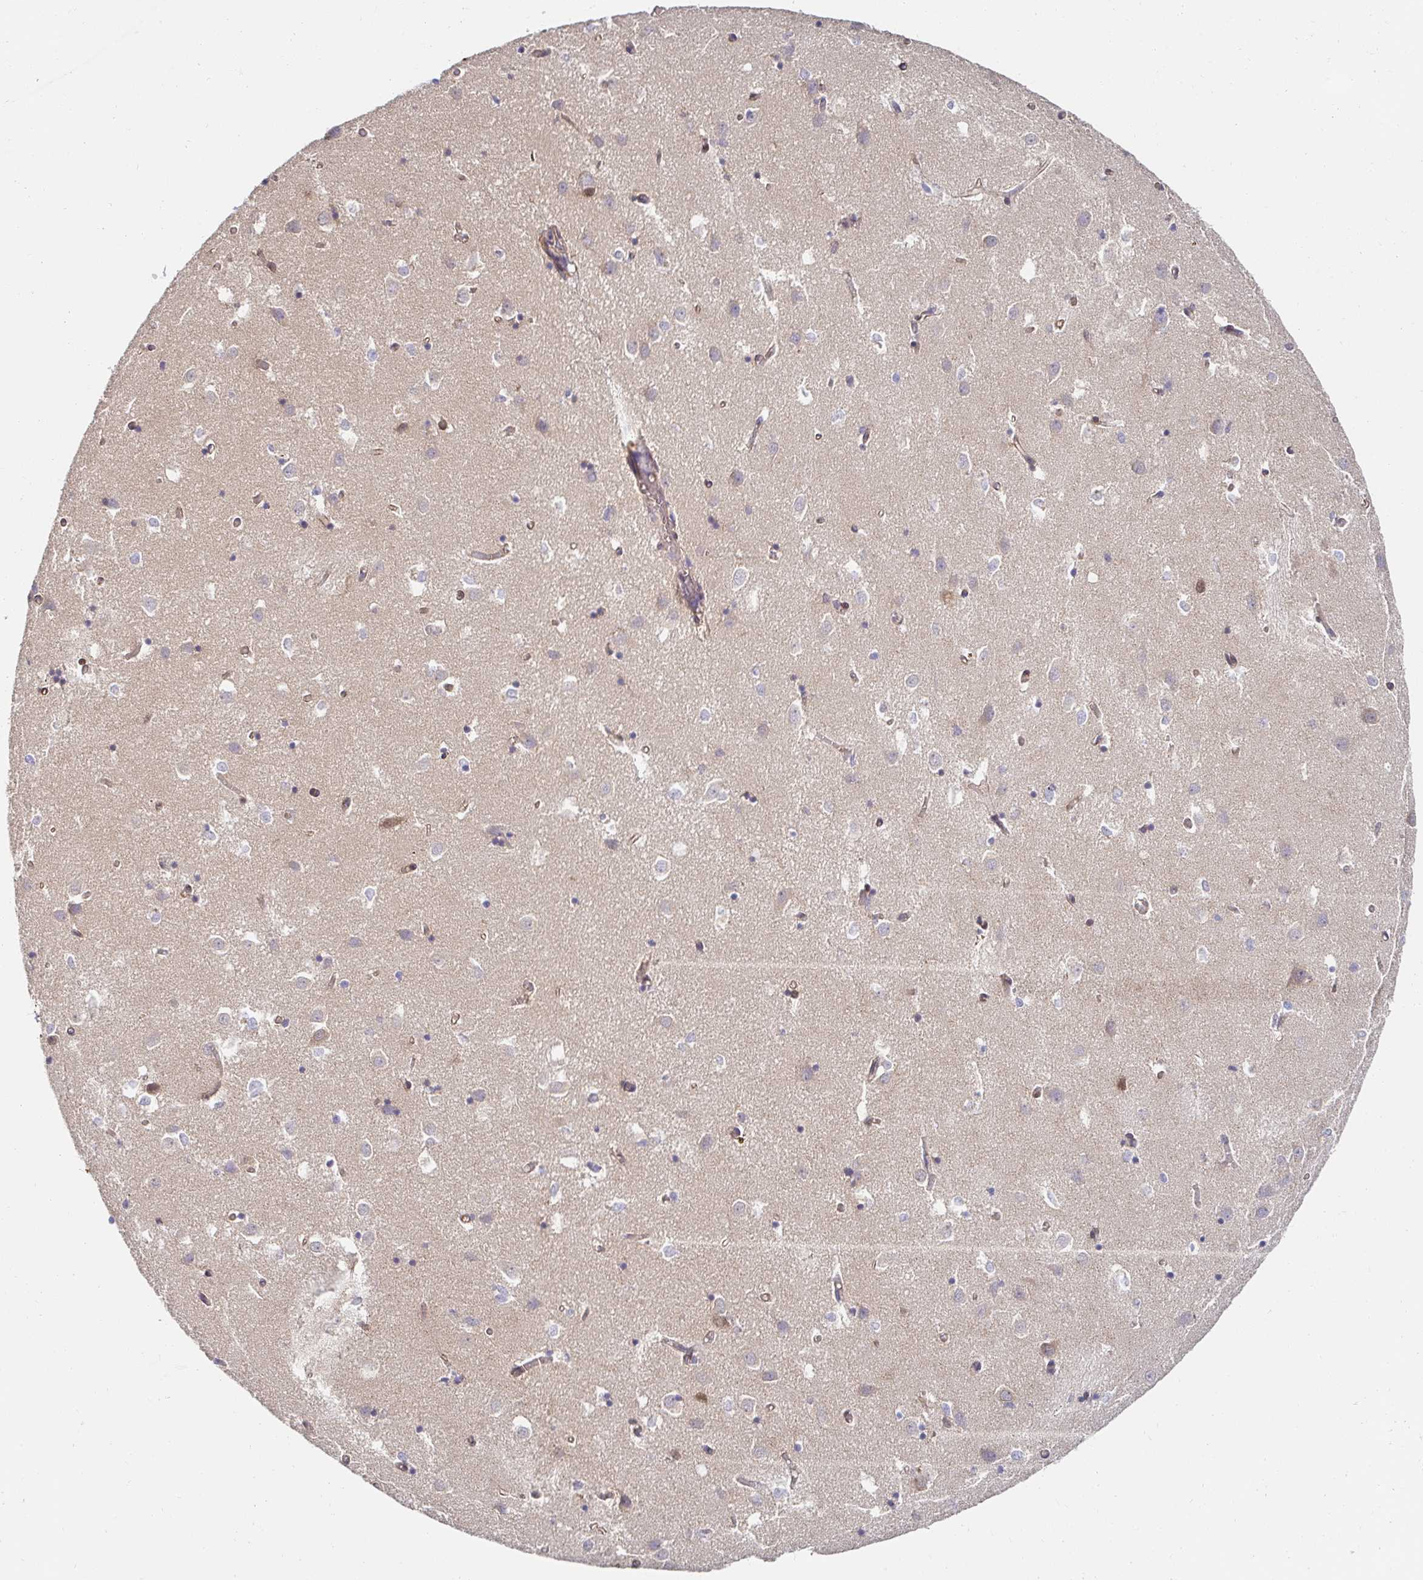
{"staining": {"intensity": "negative", "quantity": "none", "location": "none"}, "tissue": "caudate", "cell_type": "Glial cells", "image_type": "normal", "snomed": [{"axis": "morphology", "description": "Normal tissue, NOS"}, {"axis": "topography", "description": "Lateral ventricle wall"}], "caption": "An image of caudate stained for a protein demonstrates no brown staining in glial cells. (Brightfield microscopy of DAB immunohistochemistry (IHC) at high magnification).", "gene": "CTTN", "patient": {"sex": "male", "age": 70}}